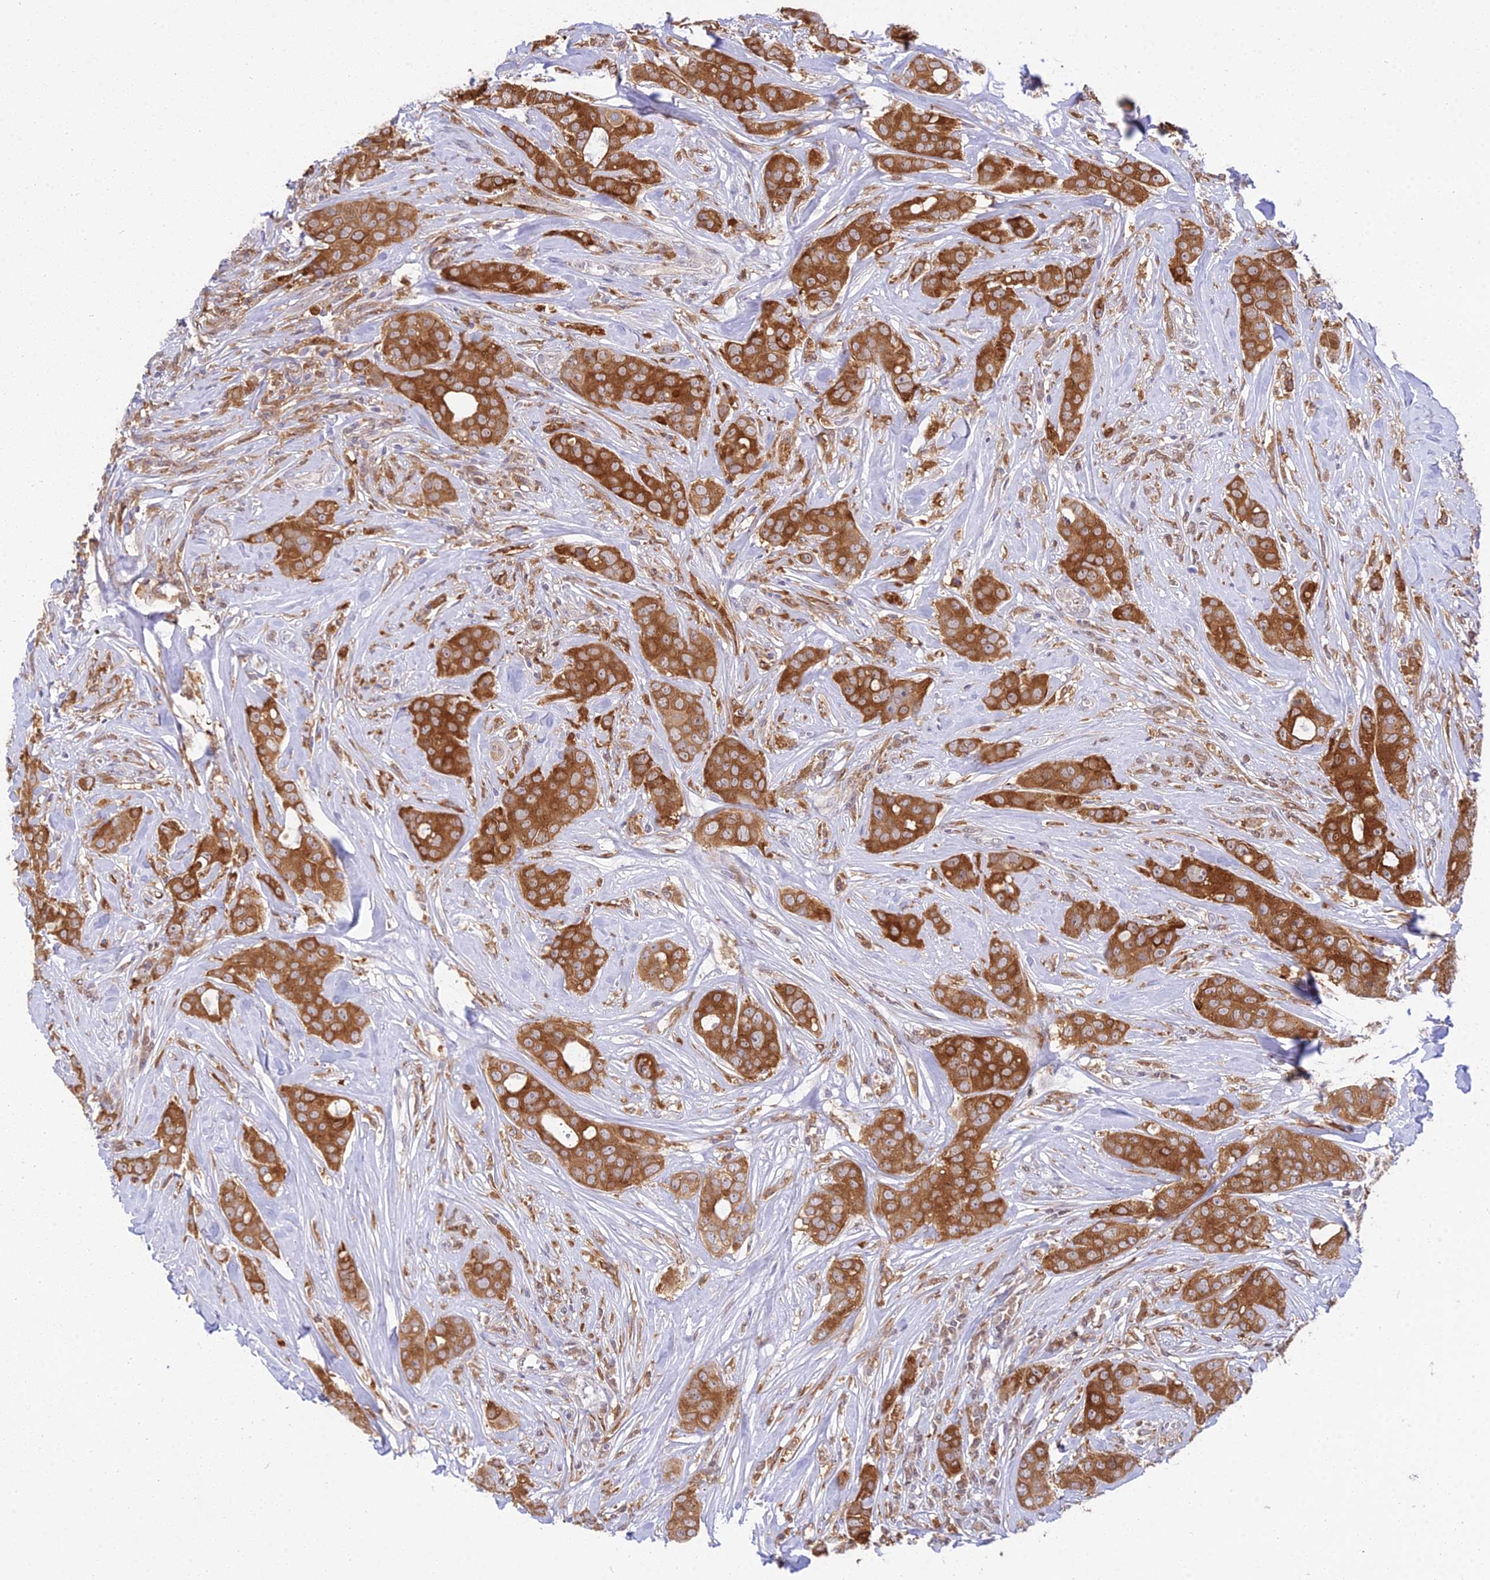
{"staining": {"intensity": "strong", "quantity": ">75%", "location": "cytoplasmic/membranous"}, "tissue": "breast cancer", "cell_type": "Tumor cells", "image_type": "cancer", "snomed": [{"axis": "morphology", "description": "Duct carcinoma"}, {"axis": "topography", "description": "Breast"}], "caption": "Strong cytoplasmic/membranous expression is identified in about >75% of tumor cells in infiltrating ductal carcinoma (breast). (DAB = brown stain, brightfield microscopy at high magnification).", "gene": "UBE2G1", "patient": {"sex": "female", "age": 43}}